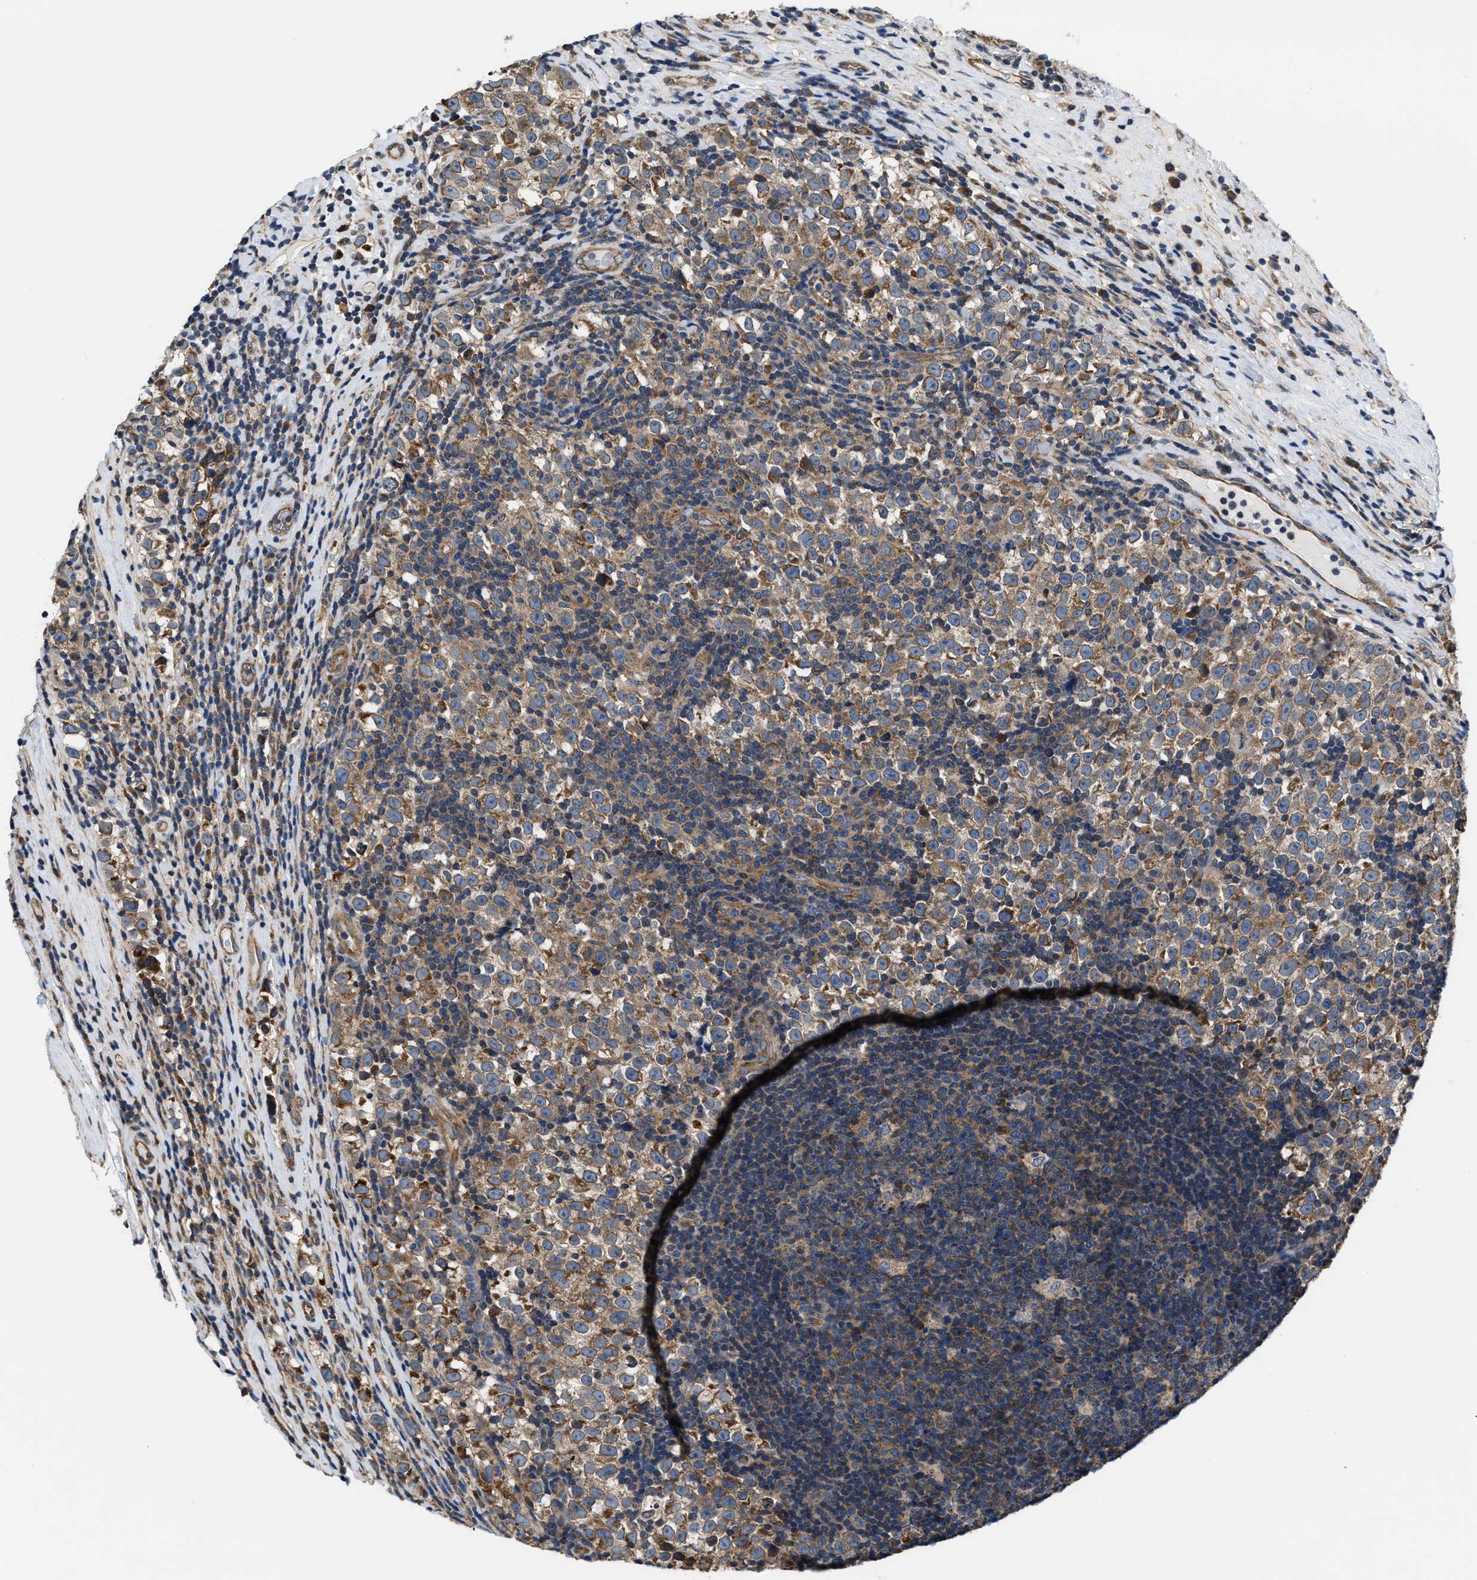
{"staining": {"intensity": "moderate", "quantity": ">75%", "location": "cytoplasmic/membranous"}, "tissue": "testis cancer", "cell_type": "Tumor cells", "image_type": "cancer", "snomed": [{"axis": "morphology", "description": "Normal tissue, NOS"}, {"axis": "morphology", "description": "Seminoma, NOS"}, {"axis": "topography", "description": "Testis"}], "caption": "The image displays staining of seminoma (testis), revealing moderate cytoplasmic/membranous protein staining (brown color) within tumor cells. The staining was performed using DAB, with brown indicating positive protein expression. Nuclei are stained blue with hematoxylin.", "gene": "CEP128", "patient": {"sex": "male", "age": 43}}